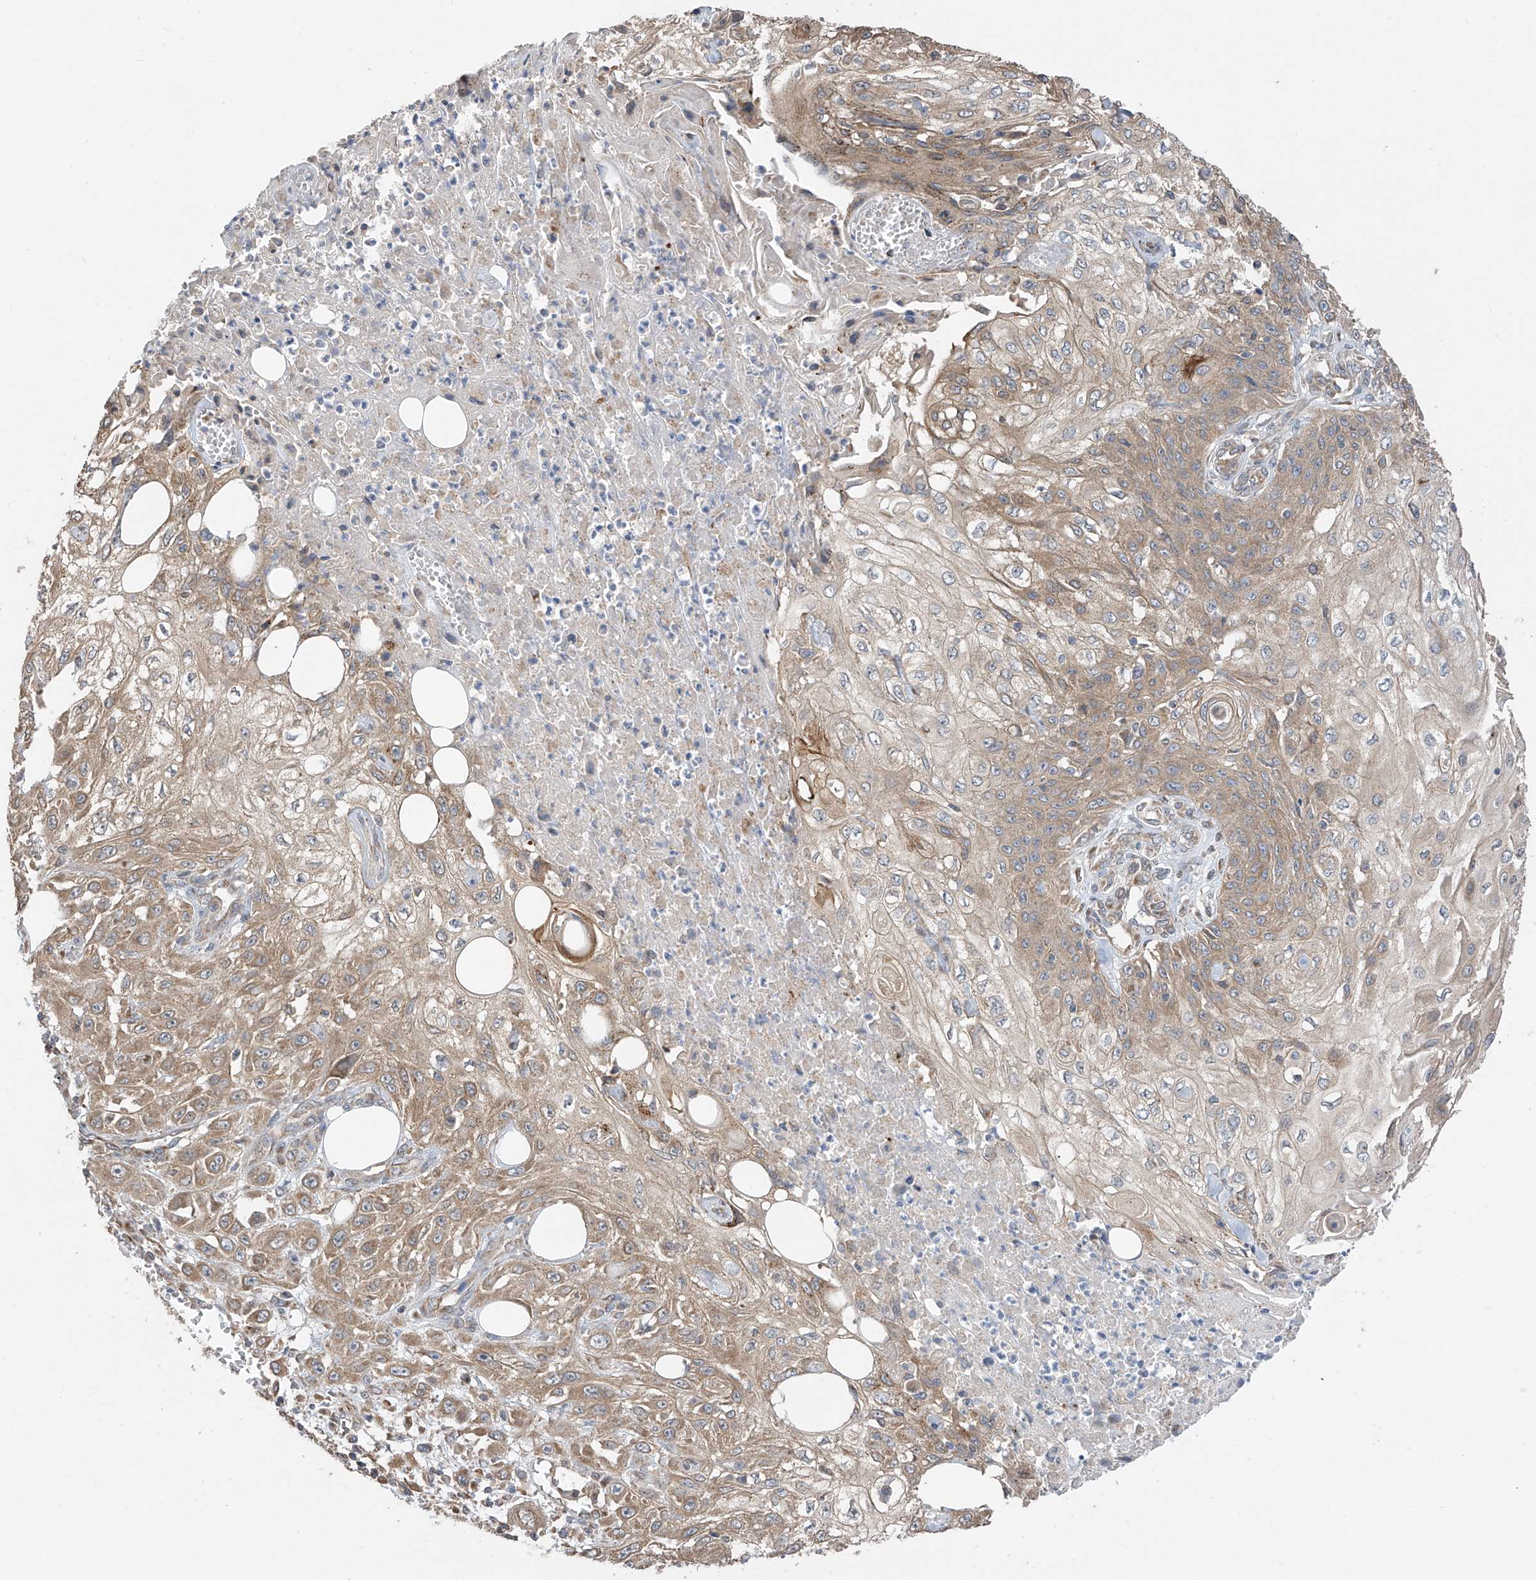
{"staining": {"intensity": "moderate", "quantity": ">75%", "location": "cytoplasmic/membranous"}, "tissue": "skin cancer", "cell_type": "Tumor cells", "image_type": "cancer", "snomed": [{"axis": "morphology", "description": "Squamous cell carcinoma, NOS"}, {"axis": "morphology", "description": "Squamous cell carcinoma, metastatic, NOS"}, {"axis": "topography", "description": "Skin"}, {"axis": "topography", "description": "Lymph node"}], "caption": "Protein expression analysis of human skin cancer reveals moderate cytoplasmic/membranous staining in approximately >75% of tumor cells.", "gene": "PNPT1", "patient": {"sex": "male", "age": 75}}